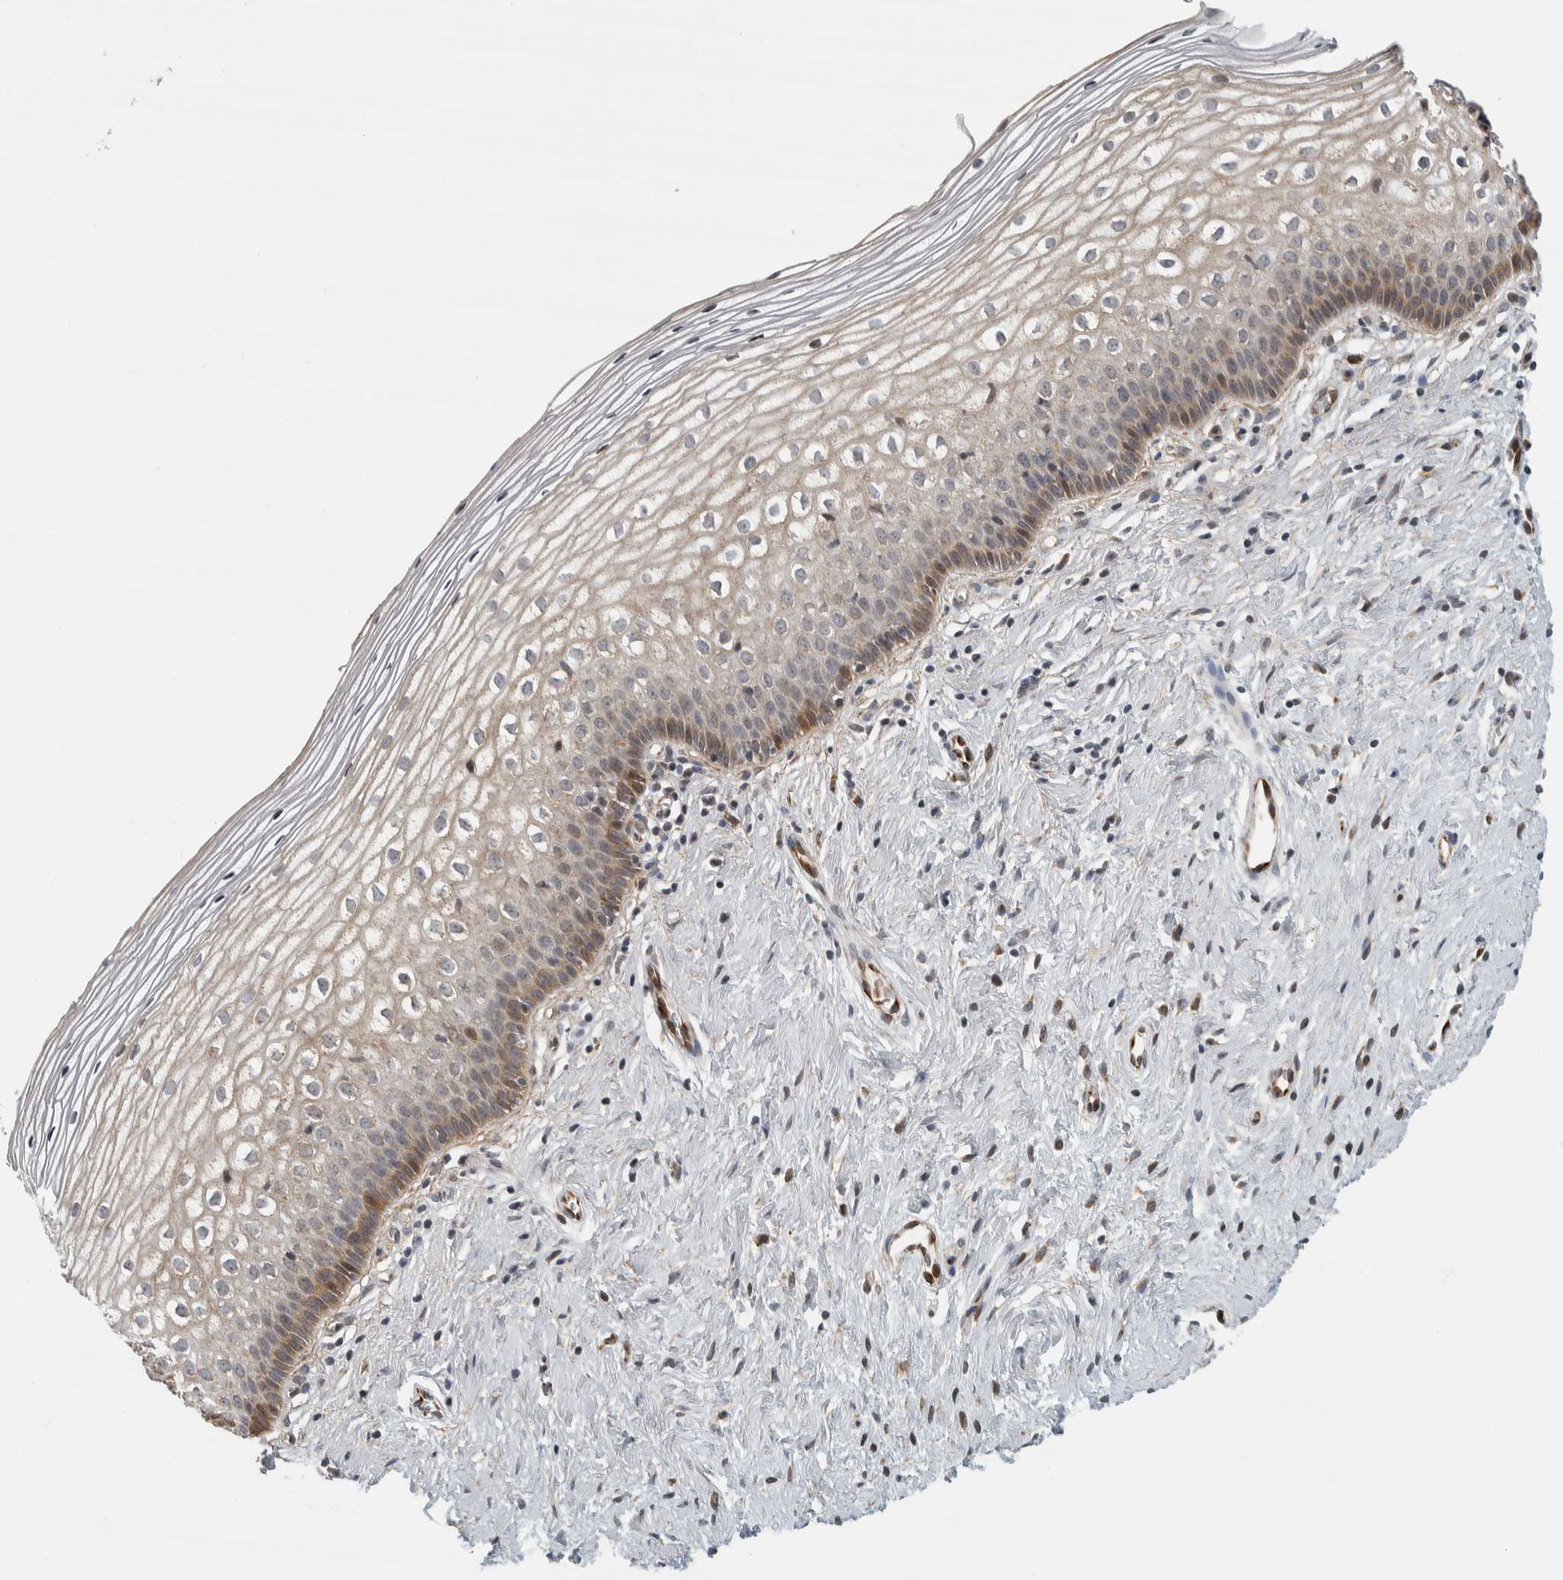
{"staining": {"intensity": "moderate", "quantity": "<25%", "location": "cytoplasmic/membranous"}, "tissue": "cervix", "cell_type": "Squamous epithelial cells", "image_type": "normal", "snomed": [{"axis": "morphology", "description": "Normal tissue, NOS"}, {"axis": "topography", "description": "Cervix"}], "caption": "A low amount of moderate cytoplasmic/membranous staining is appreciated in approximately <25% of squamous epithelial cells in normal cervix. (DAB (3,3'-diaminobenzidine) IHC with brightfield microscopy, high magnification).", "gene": "AFP", "patient": {"sex": "female", "age": 27}}